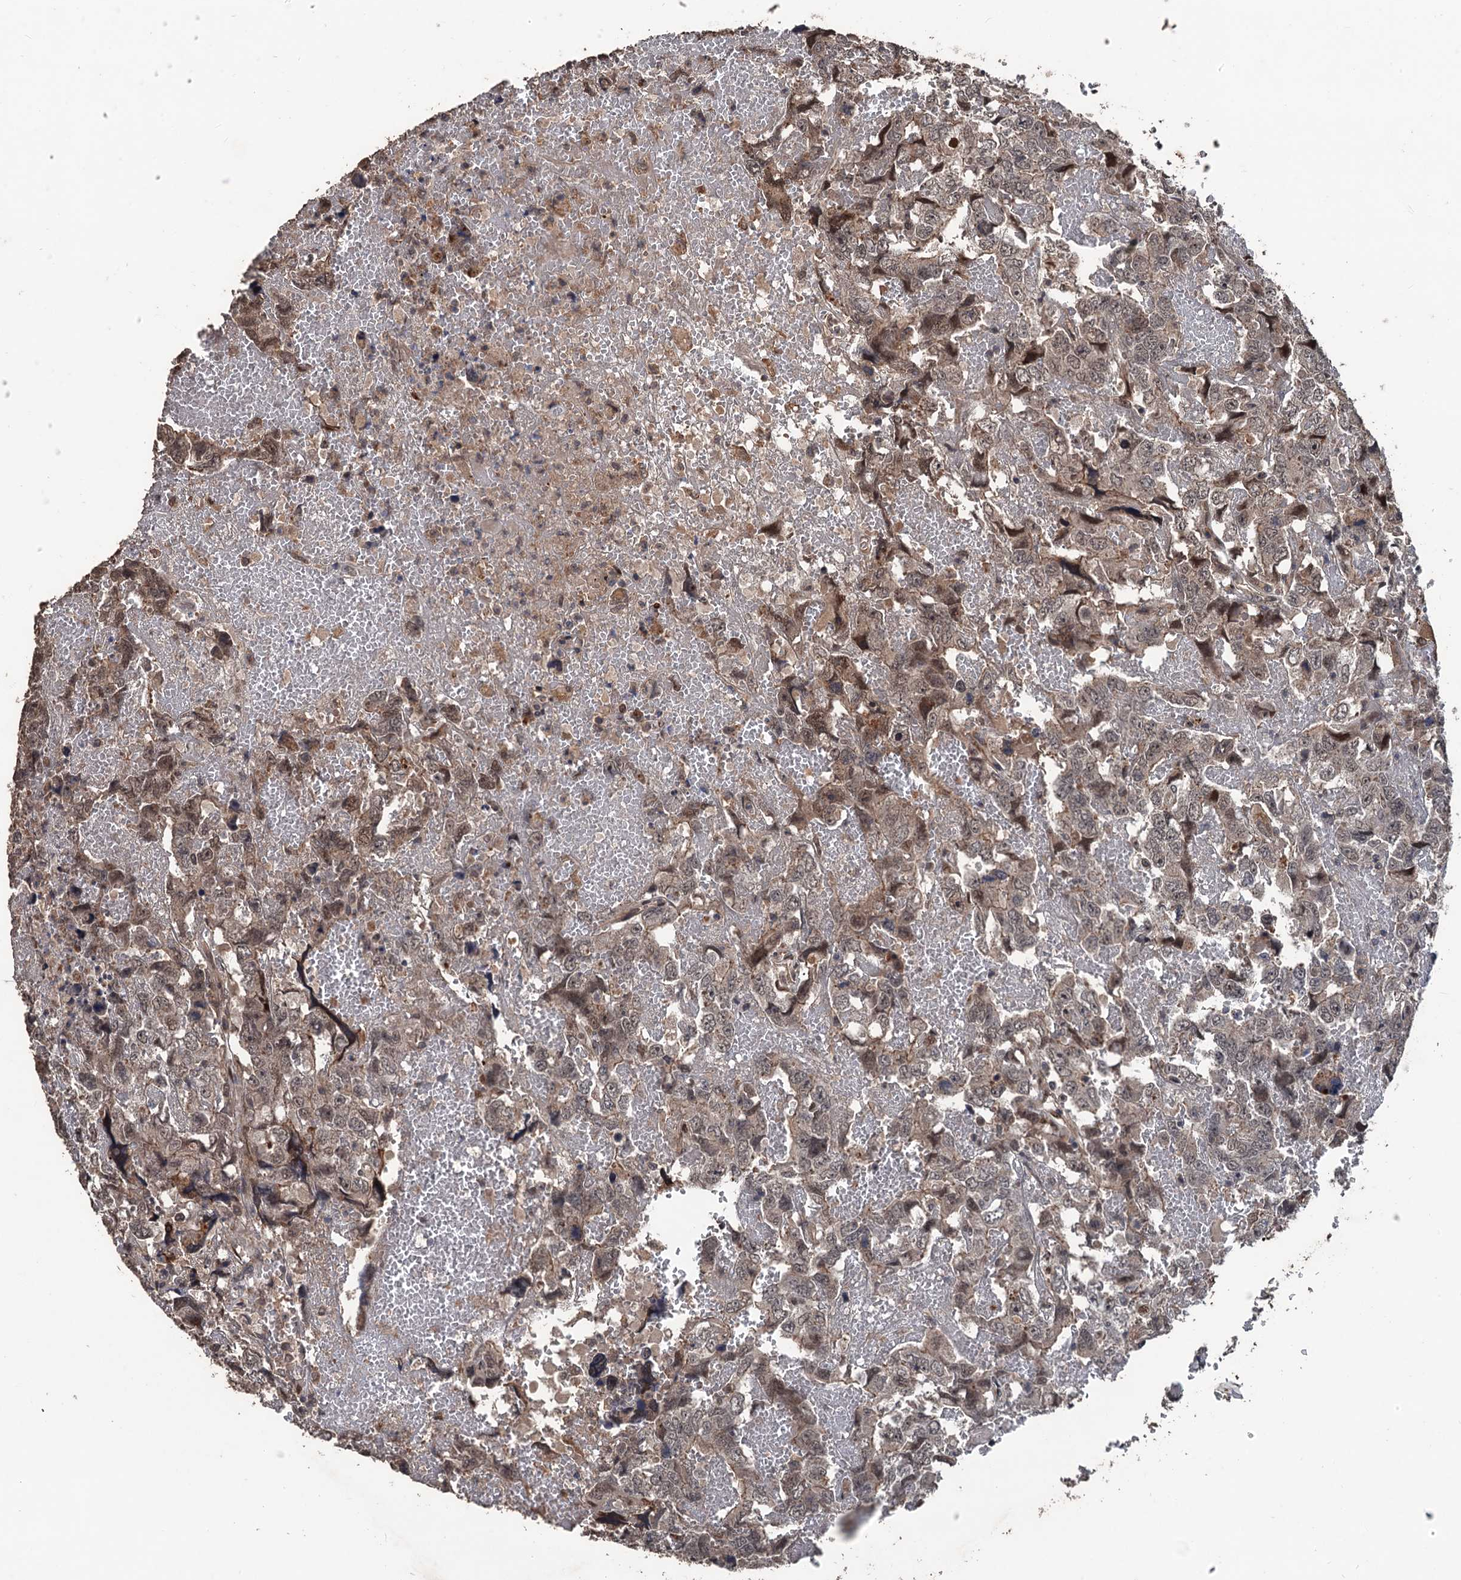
{"staining": {"intensity": "weak", "quantity": ">75%", "location": "cytoplasmic/membranous,nuclear"}, "tissue": "testis cancer", "cell_type": "Tumor cells", "image_type": "cancer", "snomed": [{"axis": "morphology", "description": "Carcinoma, Embryonal, NOS"}, {"axis": "topography", "description": "Testis"}], "caption": "Testis embryonal carcinoma stained for a protein exhibits weak cytoplasmic/membranous and nuclear positivity in tumor cells.", "gene": "ZNF438", "patient": {"sex": "male", "age": 45}}